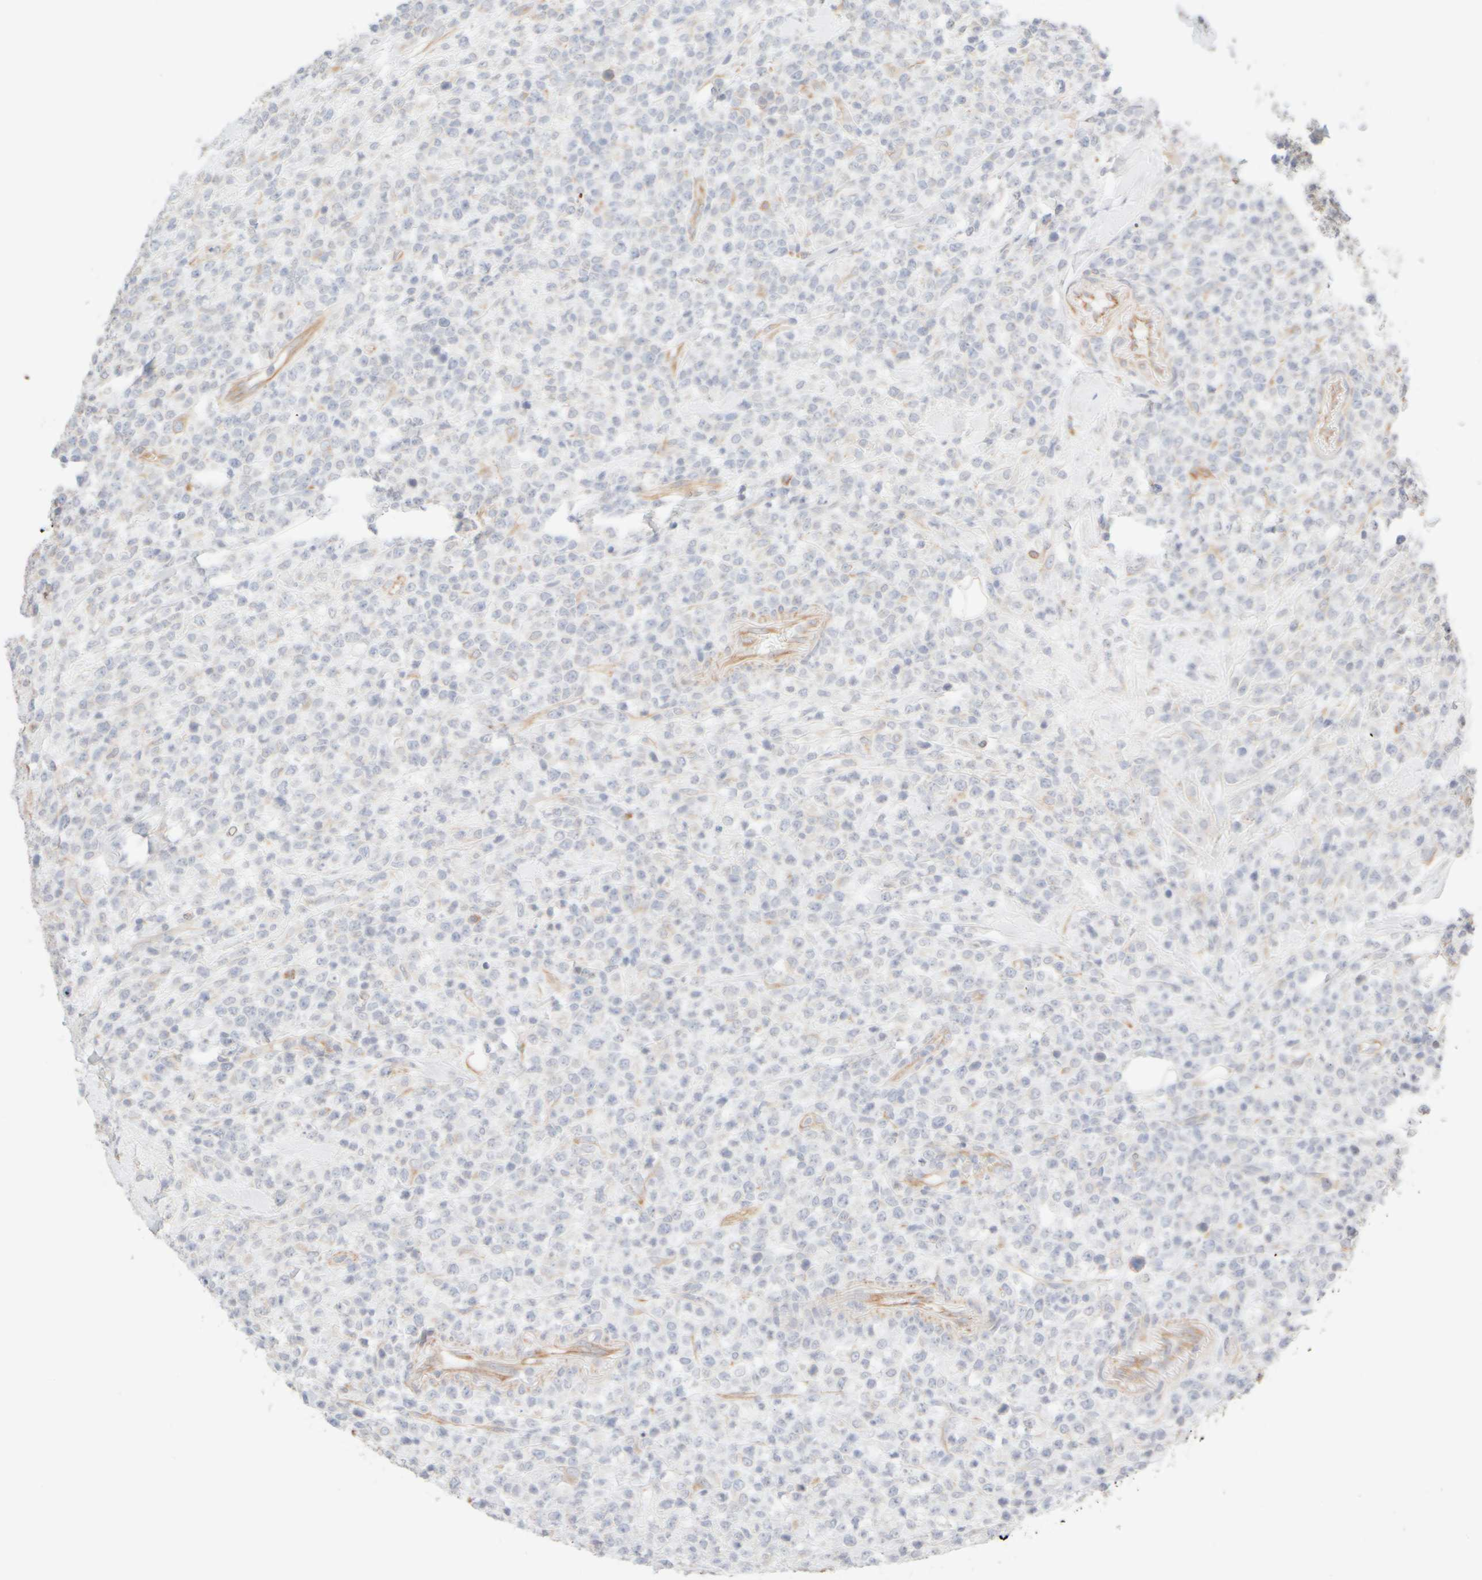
{"staining": {"intensity": "negative", "quantity": "none", "location": "none"}, "tissue": "lymphoma", "cell_type": "Tumor cells", "image_type": "cancer", "snomed": [{"axis": "morphology", "description": "Malignant lymphoma, non-Hodgkin's type, High grade"}, {"axis": "topography", "description": "Colon"}], "caption": "IHC photomicrograph of human lymphoma stained for a protein (brown), which shows no positivity in tumor cells. (Stains: DAB (3,3'-diaminobenzidine) IHC with hematoxylin counter stain, Microscopy: brightfield microscopy at high magnification).", "gene": "KRT15", "patient": {"sex": "female", "age": 53}}